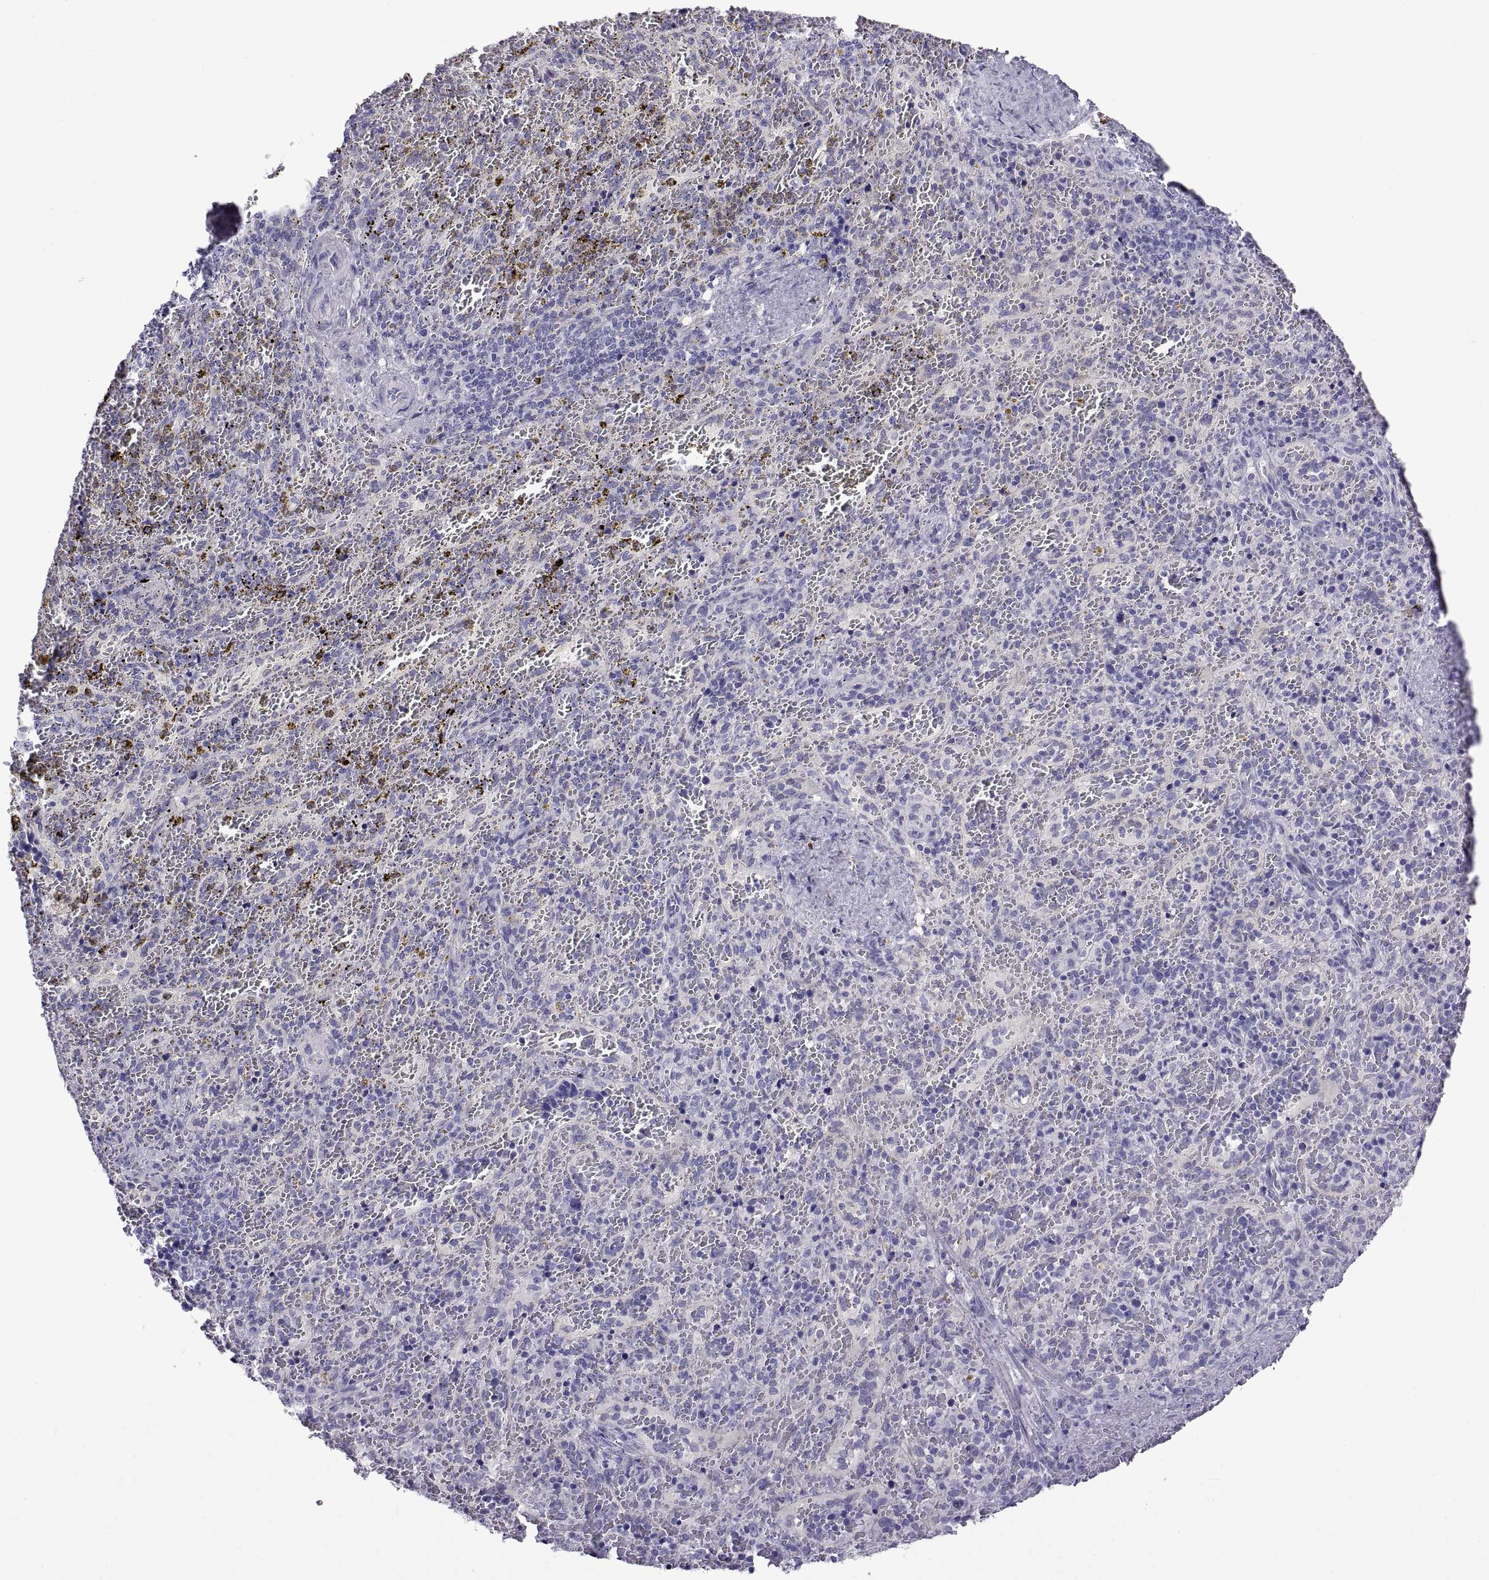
{"staining": {"intensity": "negative", "quantity": "none", "location": "none"}, "tissue": "spleen", "cell_type": "Cells in red pulp", "image_type": "normal", "snomed": [{"axis": "morphology", "description": "Normal tissue, NOS"}, {"axis": "topography", "description": "Spleen"}], "caption": "This micrograph is of normal spleen stained with IHC to label a protein in brown with the nuclei are counter-stained blue. There is no staining in cells in red pulp.", "gene": "SPDYE10", "patient": {"sex": "female", "age": 50}}